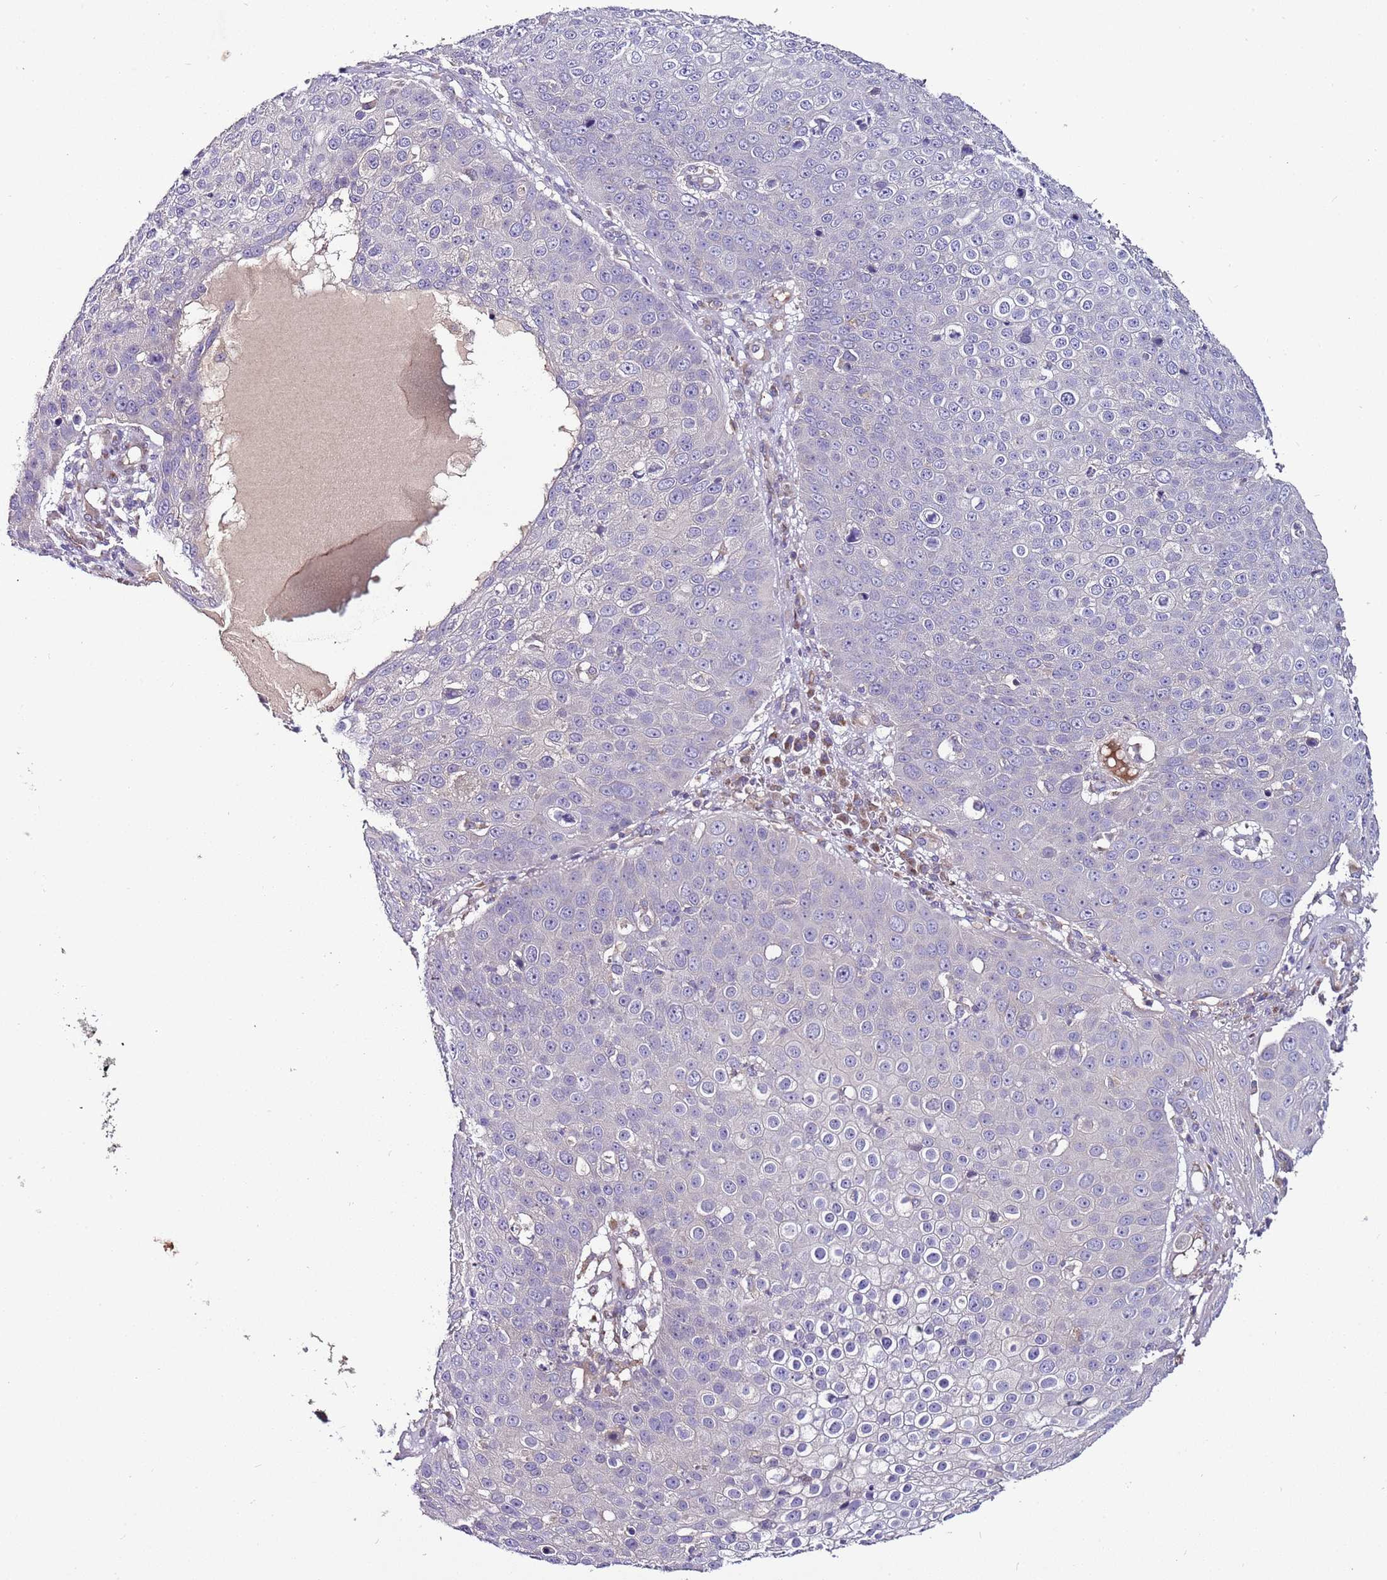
{"staining": {"intensity": "negative", "quantity": "none", "location": "none"}, "tissue": "skin cancer", "cell_type": "Tumor cells", "image_type": "cancer", "snomed": [{"axis": "morphology", "description": "Squamous cell carcinoma, NOS"}, {"axis": "topography", "description": "Skin"}], "caption": "DAB immunohistochemical staining of human skin cancer shows no significant expression in tumor cells.", "gene": "FAM20A", "patient": {"sex": "male", "age": 71}}